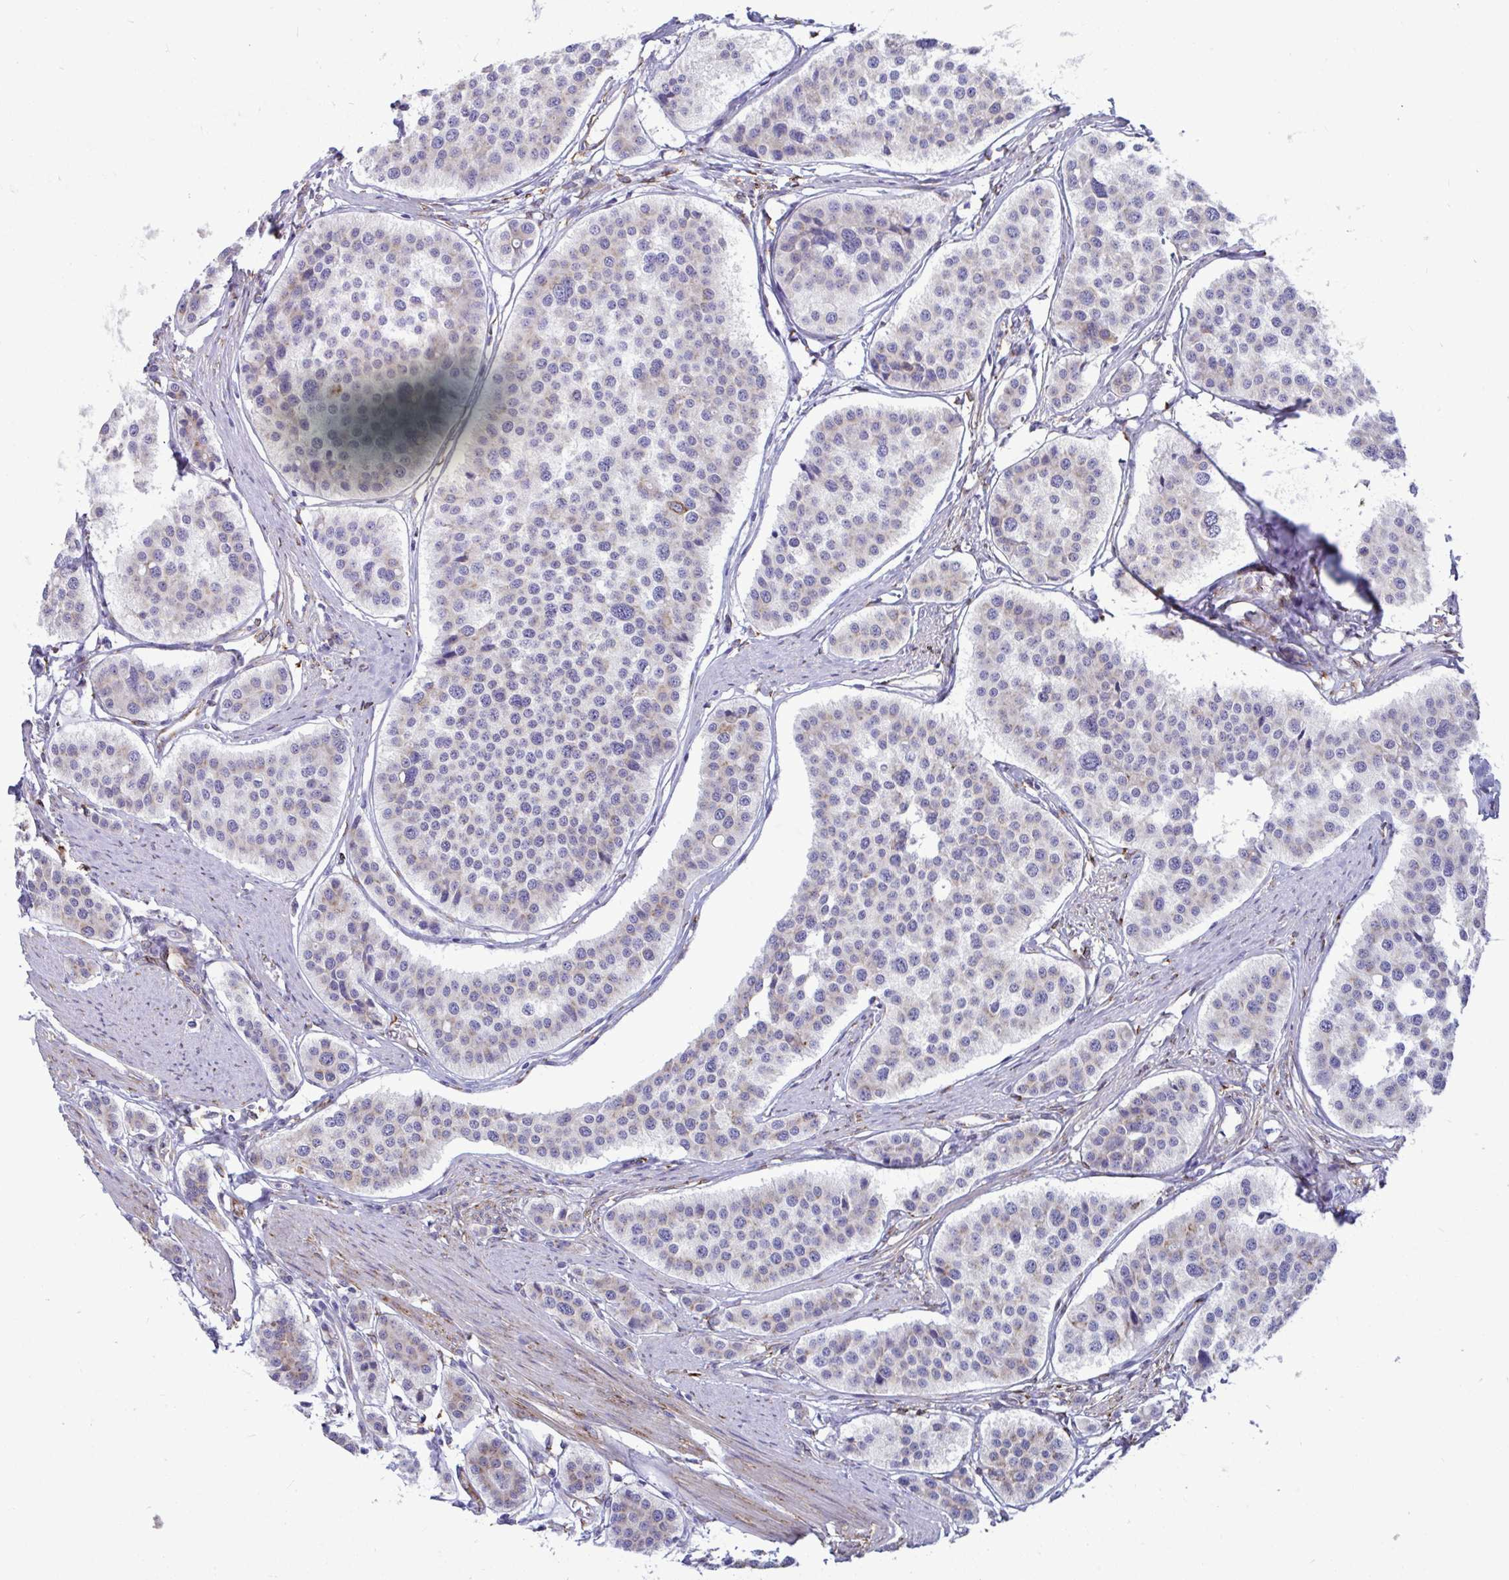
{"staining": {"intensity": "weak", "quantity": "25%-75%", "location": "cytoplasmic/membranous"}, "tissue": "carcinoid", "cell_type": "Tumor cells", "image_type": "cancer", "snomed": [{"axis": "morphology", "description": "Carcinoid, malignant, NOS"}, {"axis": "topography", "description": "Small intestine"}], "caption": "Protein staining of malignant carcinoid tissue shows weak cytoplasmic/membranous staining in approximately 25%-75% of tumor cells. The protein of interest is shown in brown color, while the nuclei are stained blue.", "gene": "ASPH", "patient": {"sex": "male", "age": 60}}